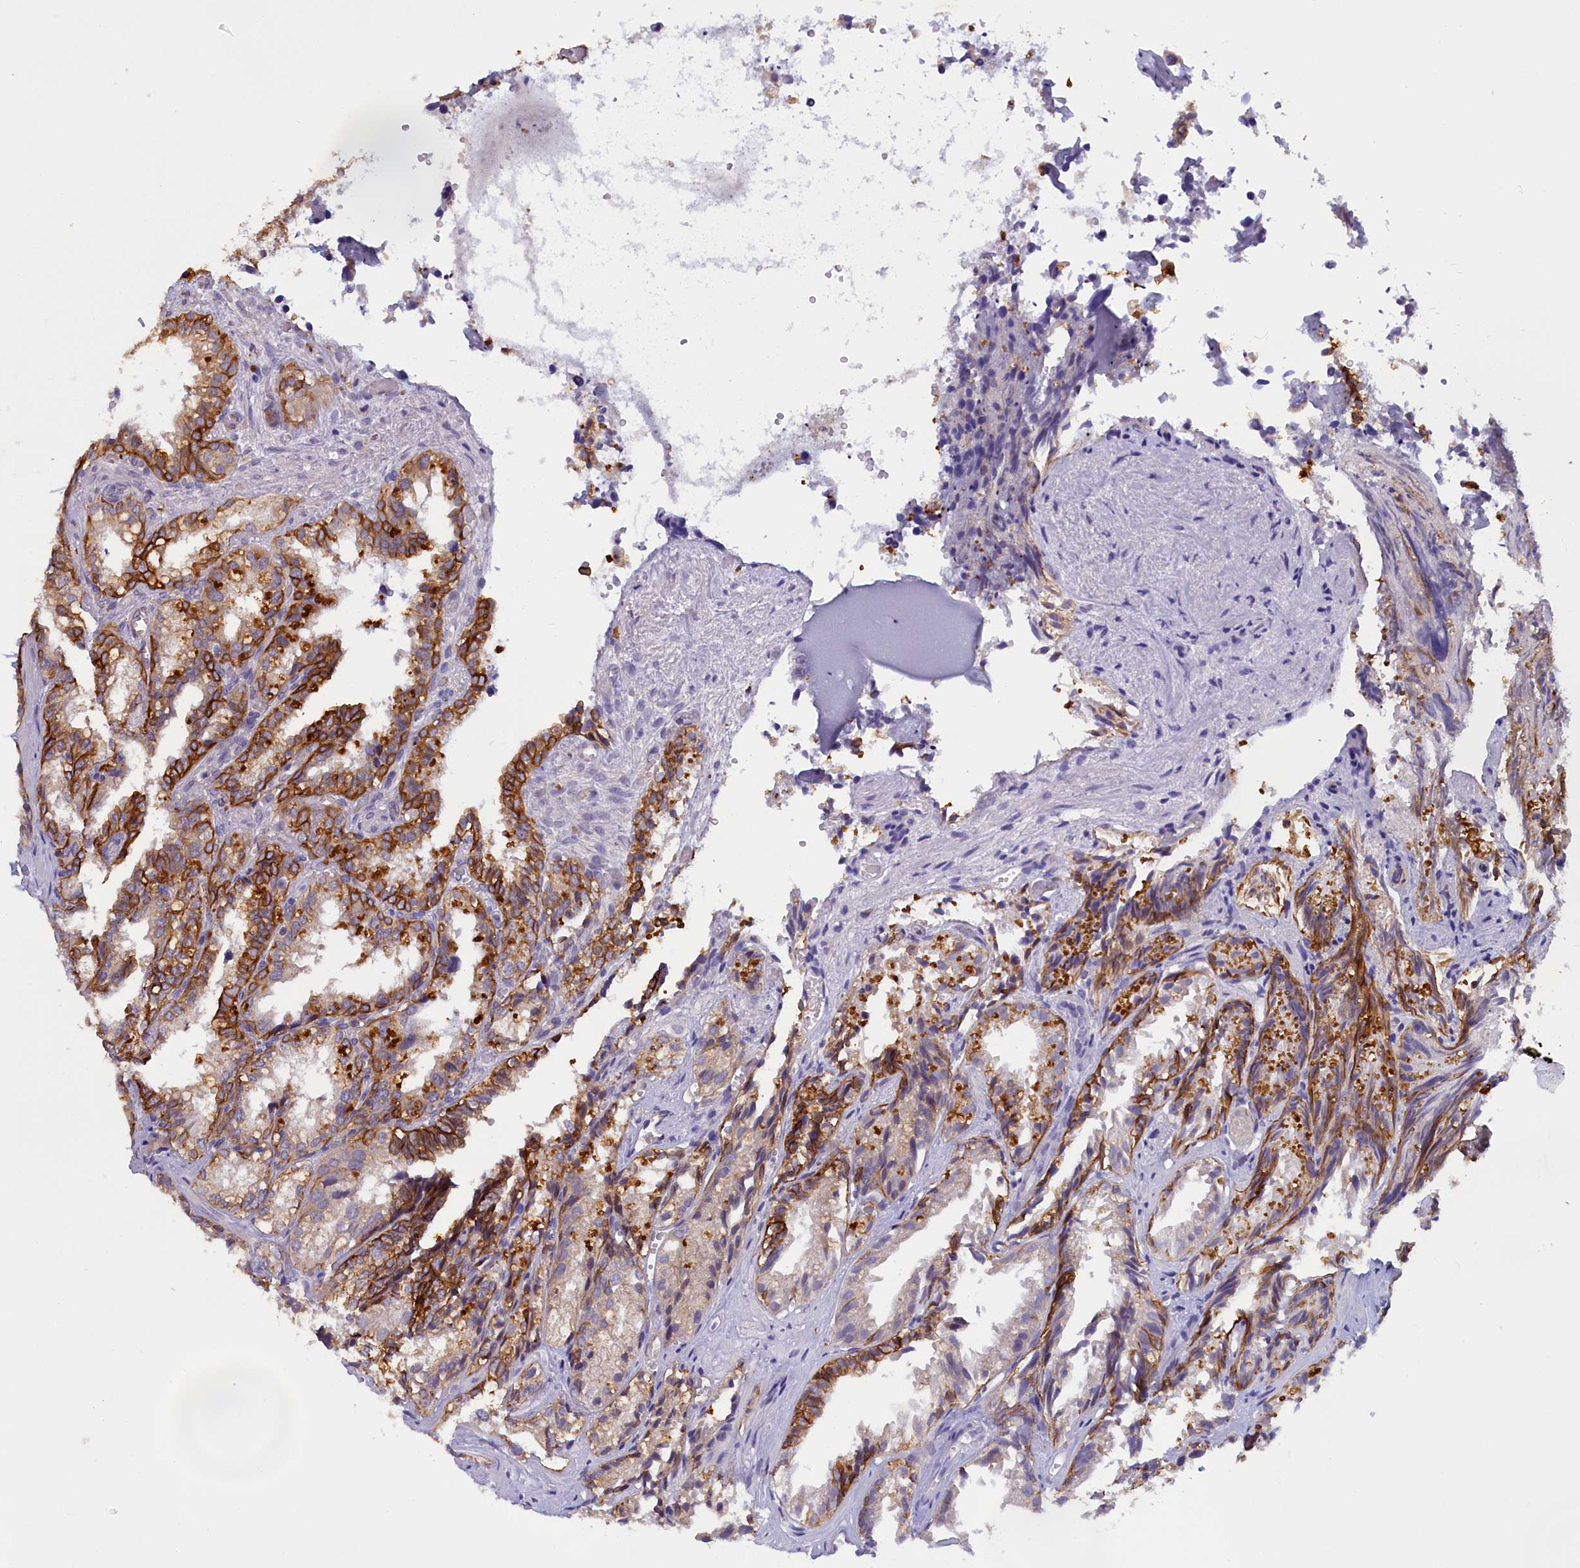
{"staining": {"intensity": "strong", "quantity": "25%-75%", "location": "cytoplasmic/membranous"}, "tissue": "seminal vesicle", "cell_type": "Glandular cells", "image_type": "normal", "snomed": [{"axis": "morphology", "description": "Normal tissue, NOS"}, {"axis": "topography", "description": "Prostate"}, {"axis": "topography", "description": "Seminal veicle"}], "caption": "Unremarkable seminal vesicle was stained to show a protein in brown. There is high levels of strong cytoplasmic/membranous positivity in approximately 25%-75% of glandular cells. (DAB (3,3'-diaminobenzidine) IHC, brown staining for protein, blue staining for nuclei).", "gene": "COL19A1", "patient": {"sex": "male", "age": 51}}